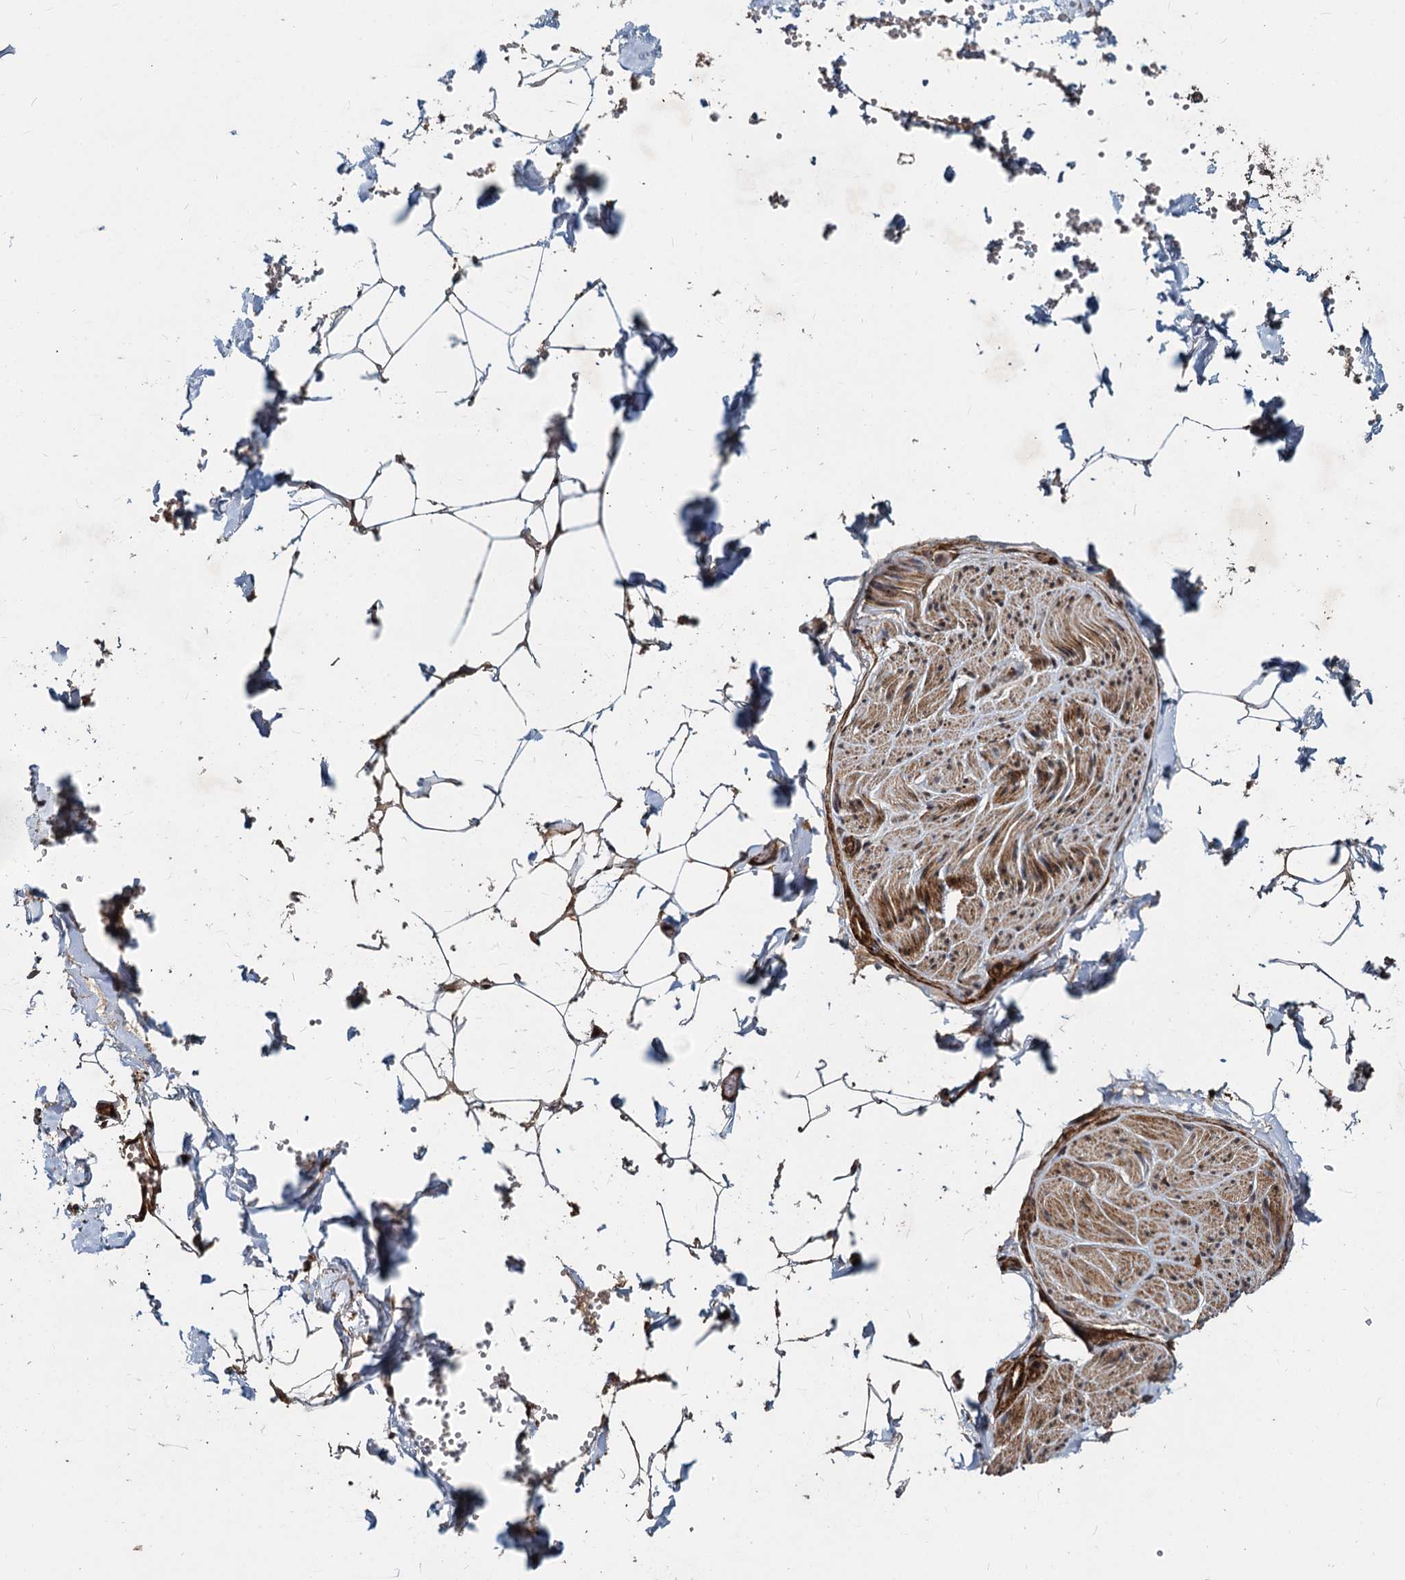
{"staining": {"intensity": "moderate", "quantity": ">75%", "location": "cytoplasmic/membranous"}, "tissue": "adipose tissue", "cell_type": "Adipocytes", "image_type": "normal", "snomed": [{"axis": "morphology", "description": "Normal tissue, NOS"}, {"axis": "topography", "description": "Gallbladder"}, {"axis": "topography", "description": "Peripheral nerve tissue"}], "caption": "Protein staining of unremarkable adipose tissue exhibits moderate cytoplasmic/membranous positivity in about >75% of adipocytes.", "gene": "TRIM23", "patient": {"sex": "male", "age": 38}}